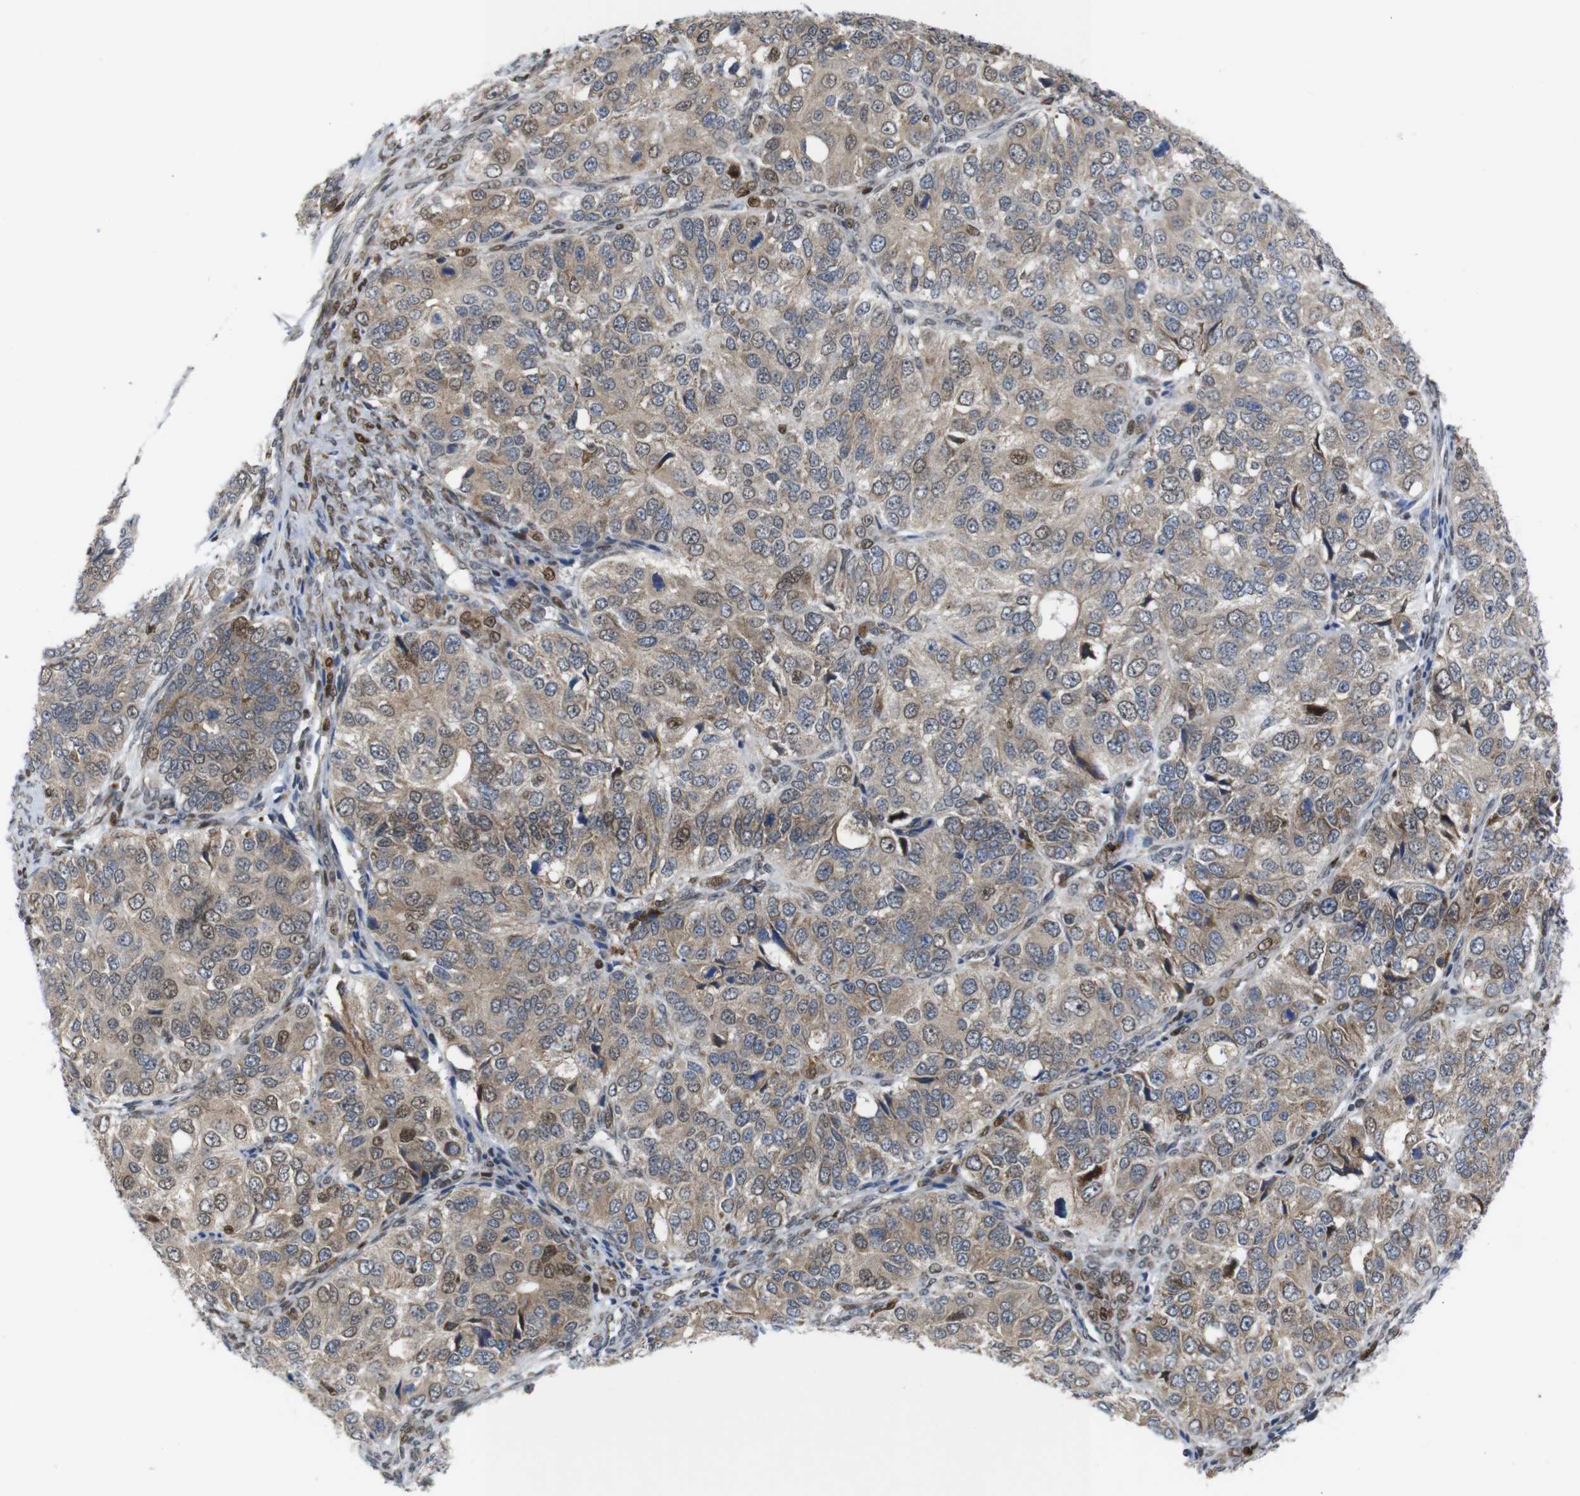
{"staining": {"intensity": "weak", "quantity": "25%-75%", "location": "cytoplasmic/membranous,nuclear"}, "tissue": "ovarian cancer", "cell_type": "Tumor cells", "image_type": "cancer", "snomed": [{"axis": "morphology", "description": "Carcinoma, endometroid"}, {"axis": "topography", "description": "Ovary"}], "caption": "A brown stain shows weak cytoplasmic/membranous and nuclear positivity of a protein in ovarian endometroid carcinoma tumor cells.", "gene": "PTPN1", "patient": {"sex": "female", "age": 51}}